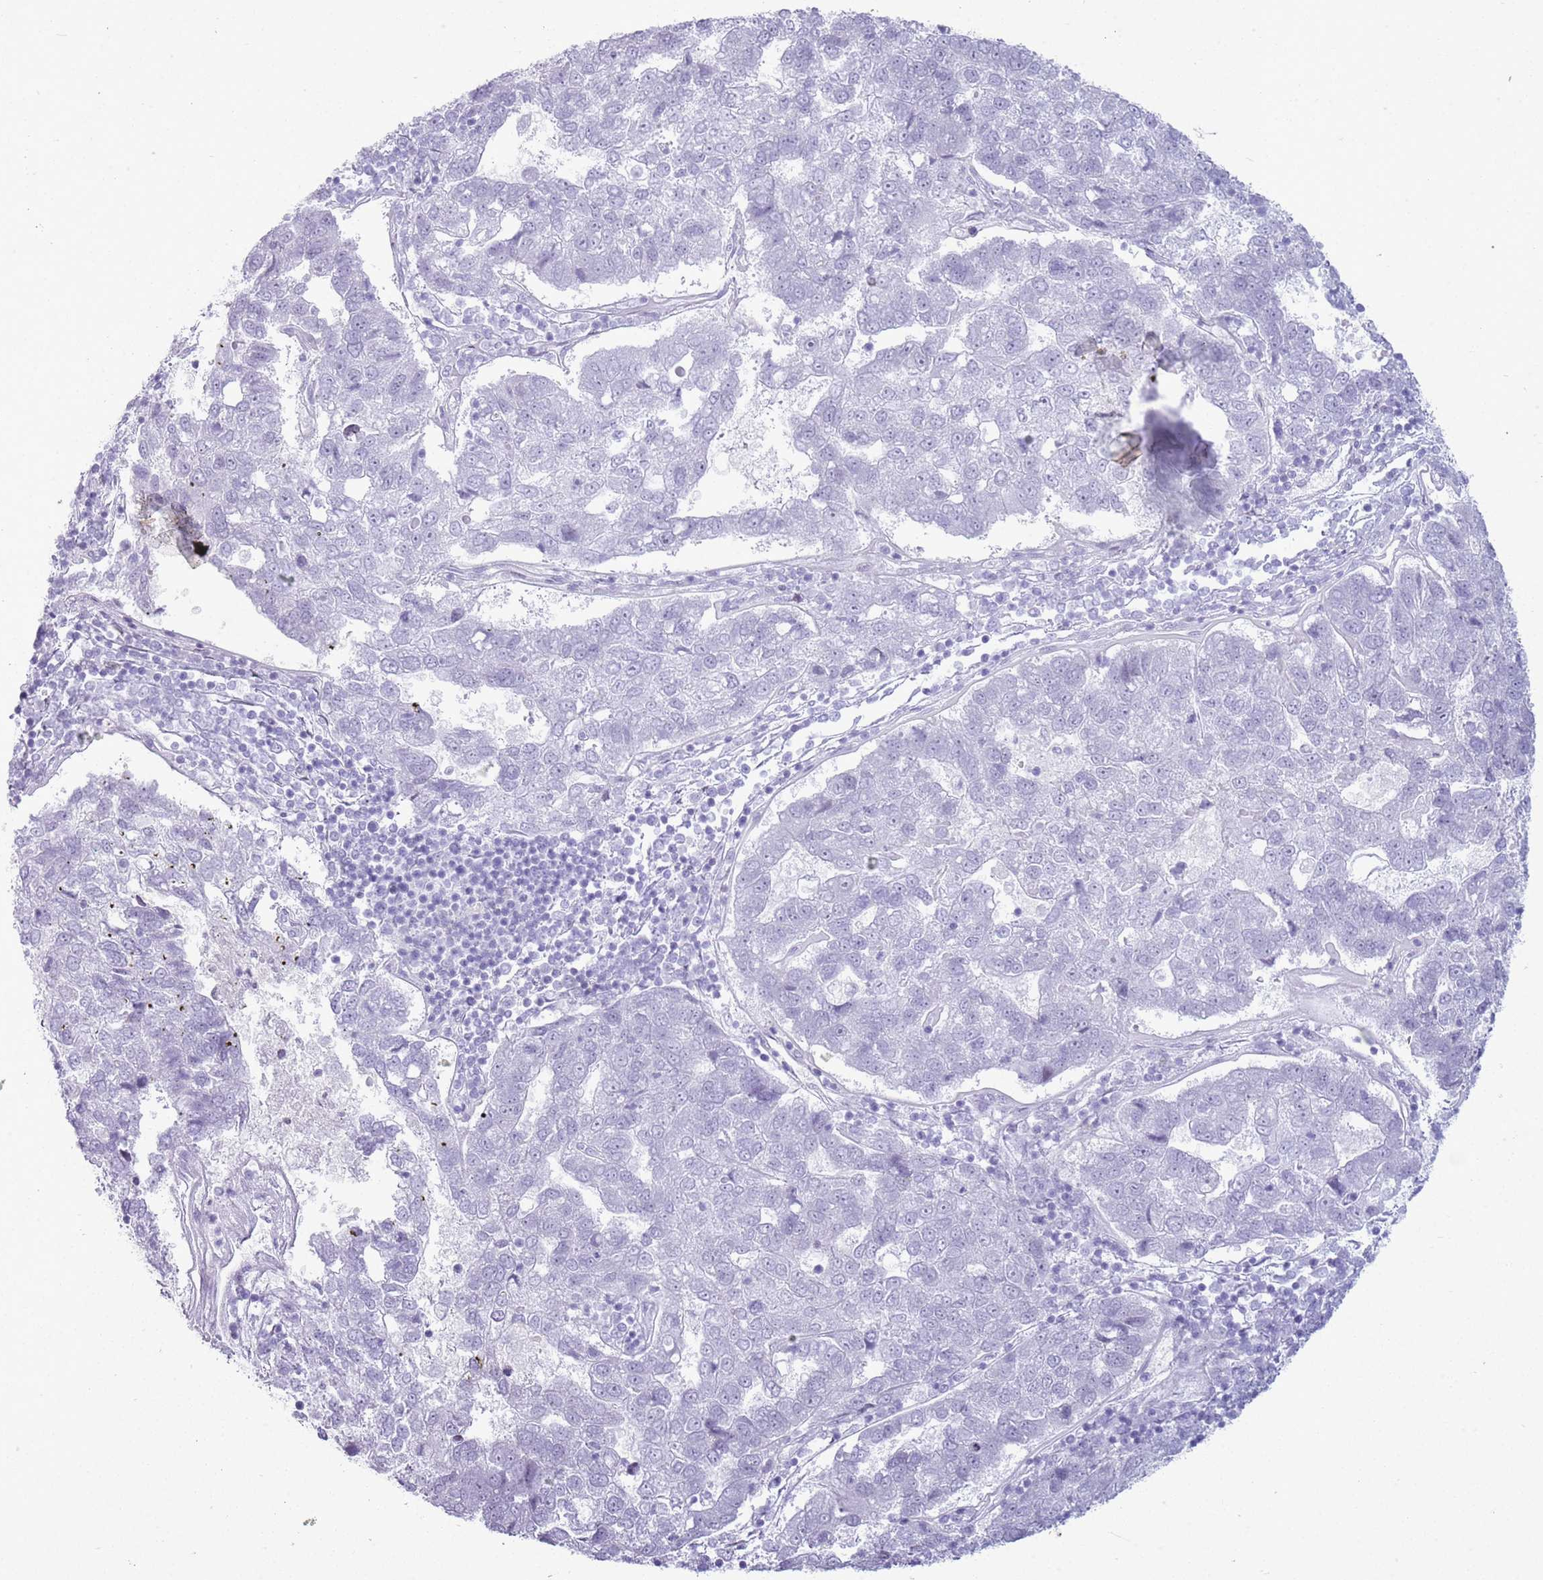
{"staining": {"intensity": "negative", "quantity": "none", "location": "none"}, "tissue": "pancreatic cancer", "cell_type": "Tumor cells", "image_type": "cancer", "snomed": [{"axis": "morphology", "description": "Adenocarcinoma, NOS"}, {"axis": "topography", "description": "Pancreas"}], "caption": "Immunohistochemical staining of human pancreatic cancer (adenocarcinoma) reveals no significant staining in tumor cells. The staining was performed using DAB to visualize the protein expression in brown, while the nuclei were stained in blue with hematoxylin (Magnification: 20x).", "gene": "ASIP", "patient": {"sex": "female", "age": 61}}